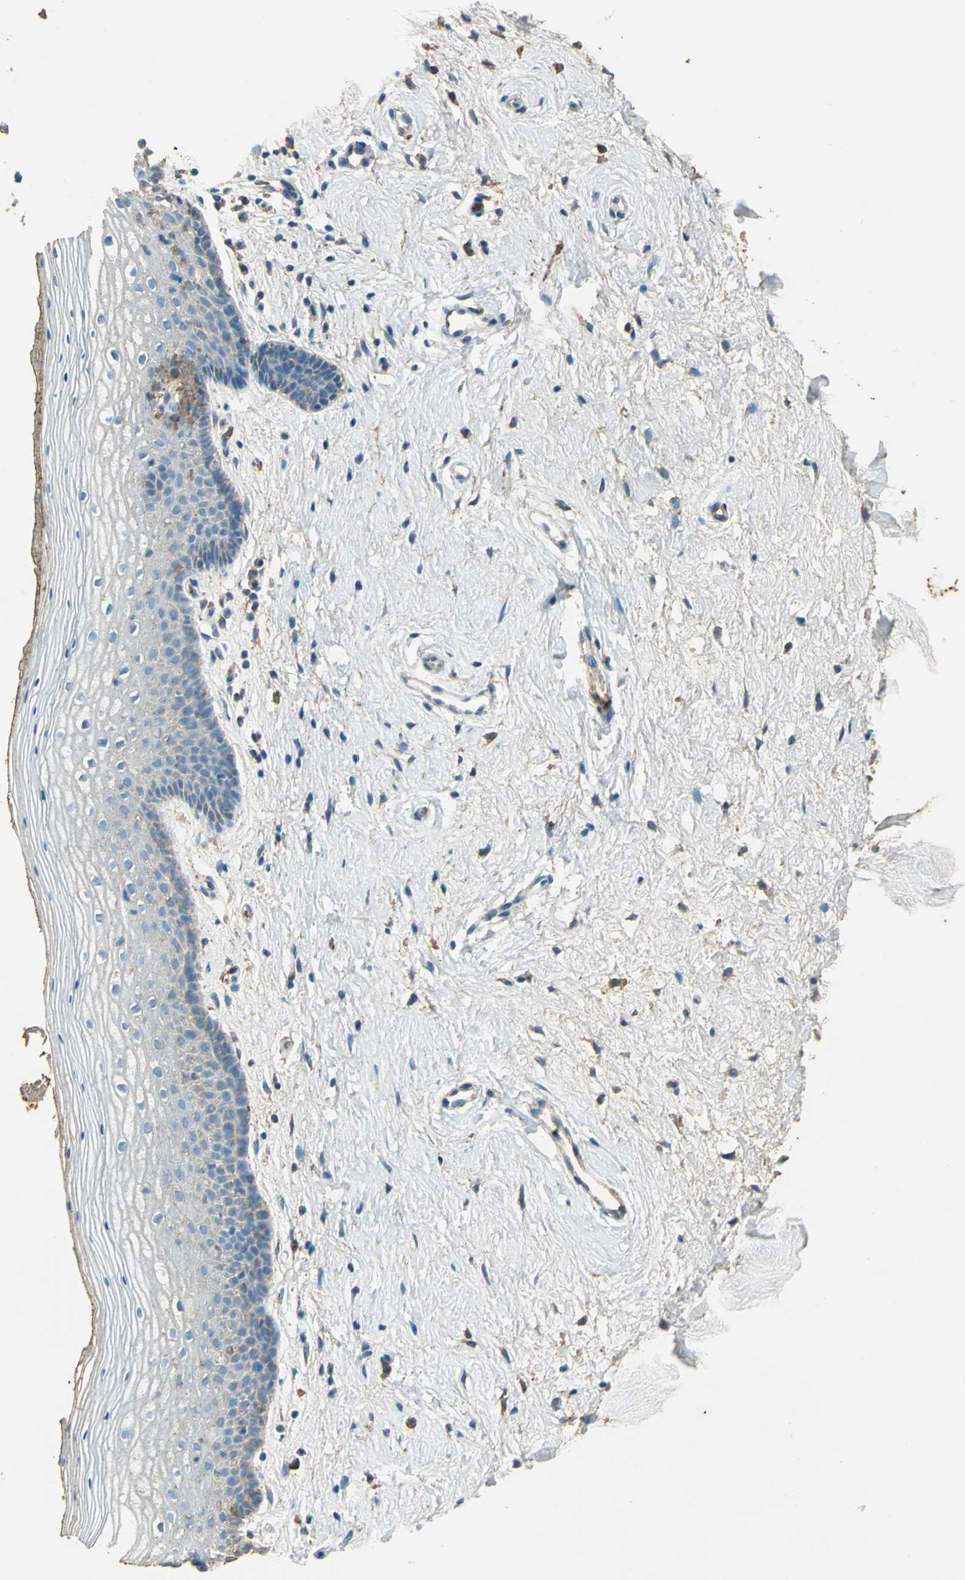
{"staining": {"intensity": "weak", "quantity": "25%-75%", "location": "cytoplasmic/membranous"}, "tissue": "vagina", "cell_type": "Squamous epithelial cells", "image_type": "normal", "snomed": [{"axis": "morphology", "description": "Normal tissue, NOS"}, {"axis": "topography", "description": "Vagina"}], "caption": "Immunohistochemical staining of benign human vagina displays 25%-75% levels of weak cytoplasmic/membranous protein positivity in about 25%-75% of squamous epithelial cells. Using DAB (3,3'-diaminobenzidine) (brown) and hematoxylin (blue) stains, captured at high magnification using brightfield microscopy.", "gene": "TRAPPC2", "patient": {"sex": "female", "age": 46}}